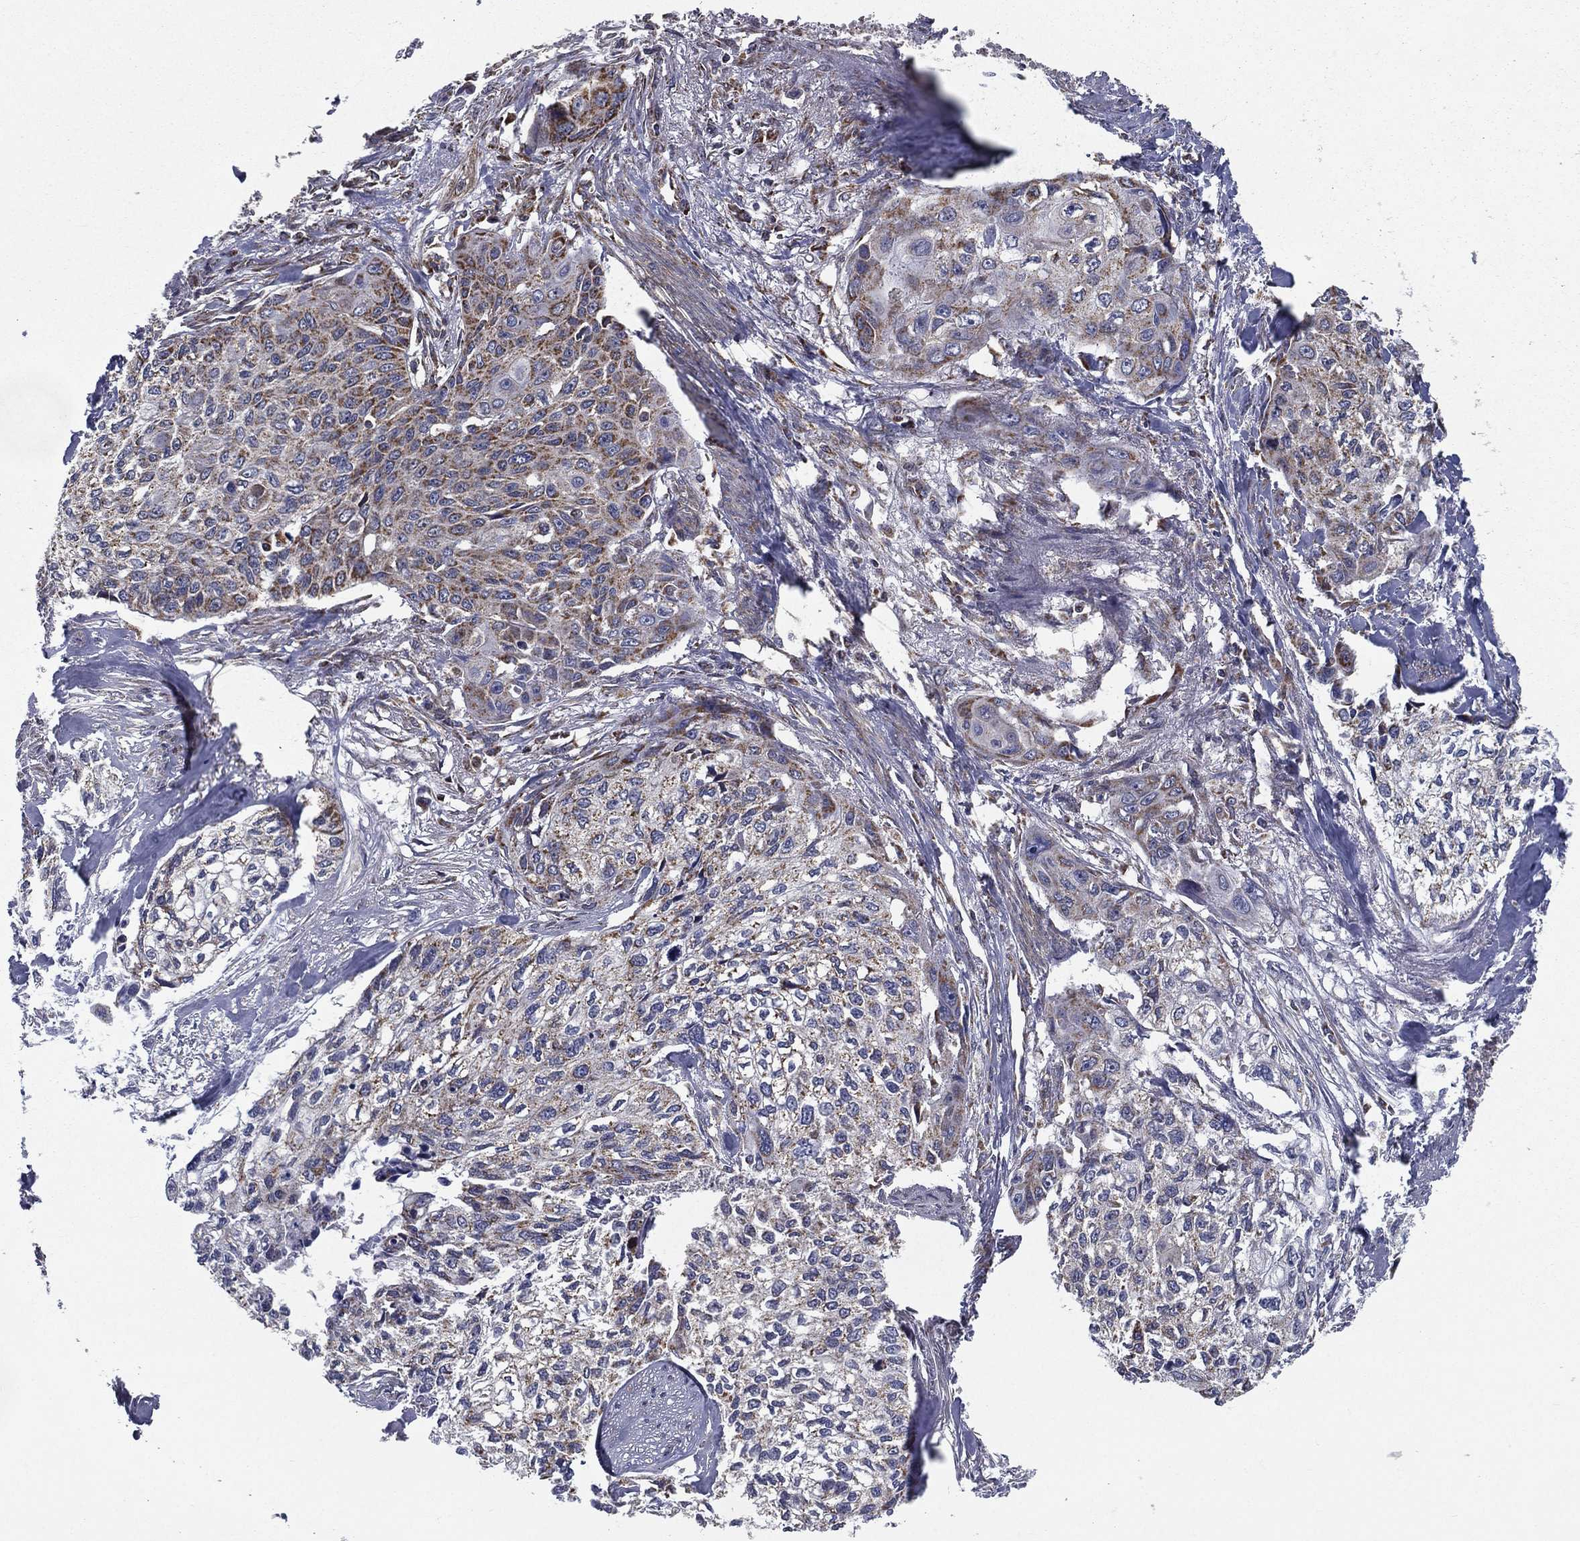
{"staining": {"intensity": "moderate", "quantity": "<25%", "location": "cytoplasmic/membranous"}, "tissue": "cervical cancer", "cell_type": "Tumor cells", "image_type": "cancer", "snomed": [{"axis": "morphology", "description": "Squamous cell carcinoma, NOS"}, {"axis": "topography", "description": "Cervix"}], "caption": "About <25% of tumor cells in human cervical cancer (squamous cell carcinoma) display moderate cytoplasmic/membranous protein expression as visualized by brown immunohistochemical staining.", "gene": "RIGI", "patient": {"sex": "female", "age": 58}}